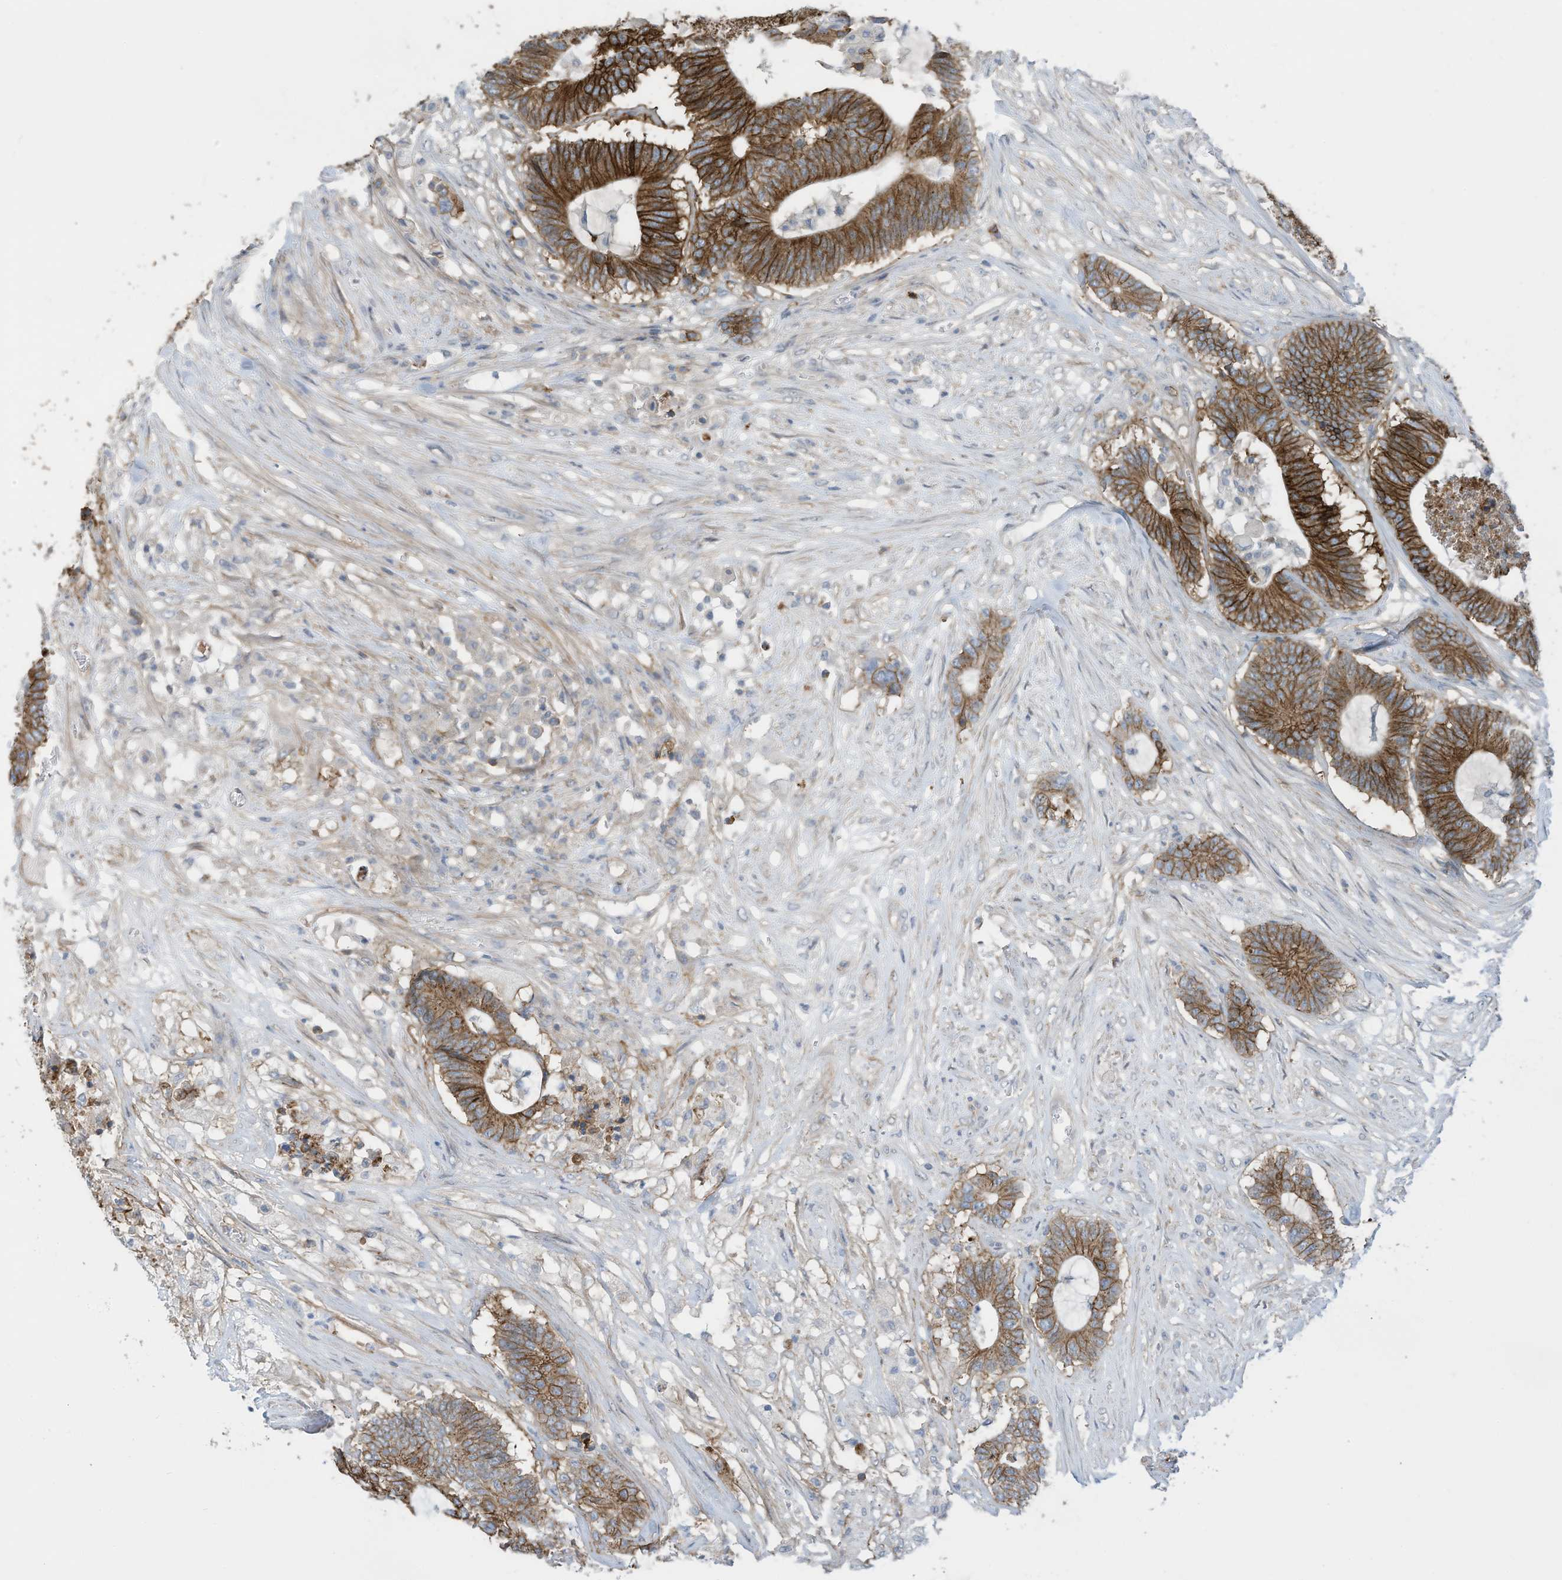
{"staining": {"intensity": "strong", "quantity": ">75%", "location": "cytoplasmic/membranous"}, "tissue": "colorectal cancer", "cell_type": "Tumor cells", "image_type": "cancer", "snomed": [{"axis": "morphology", "description": "Adenocarcinoma, NOS"}, {"axis": "topography", "description": "Colon"}], "caption": "Colorectal adenocarcinoma stained for a protein (brown) demonstrates strong cytoplasmic/membranous positive expression in approximately >75% of tumor cells.", "gene": "SLC1A5", "patient": {"sex": "female", "age": 84}}